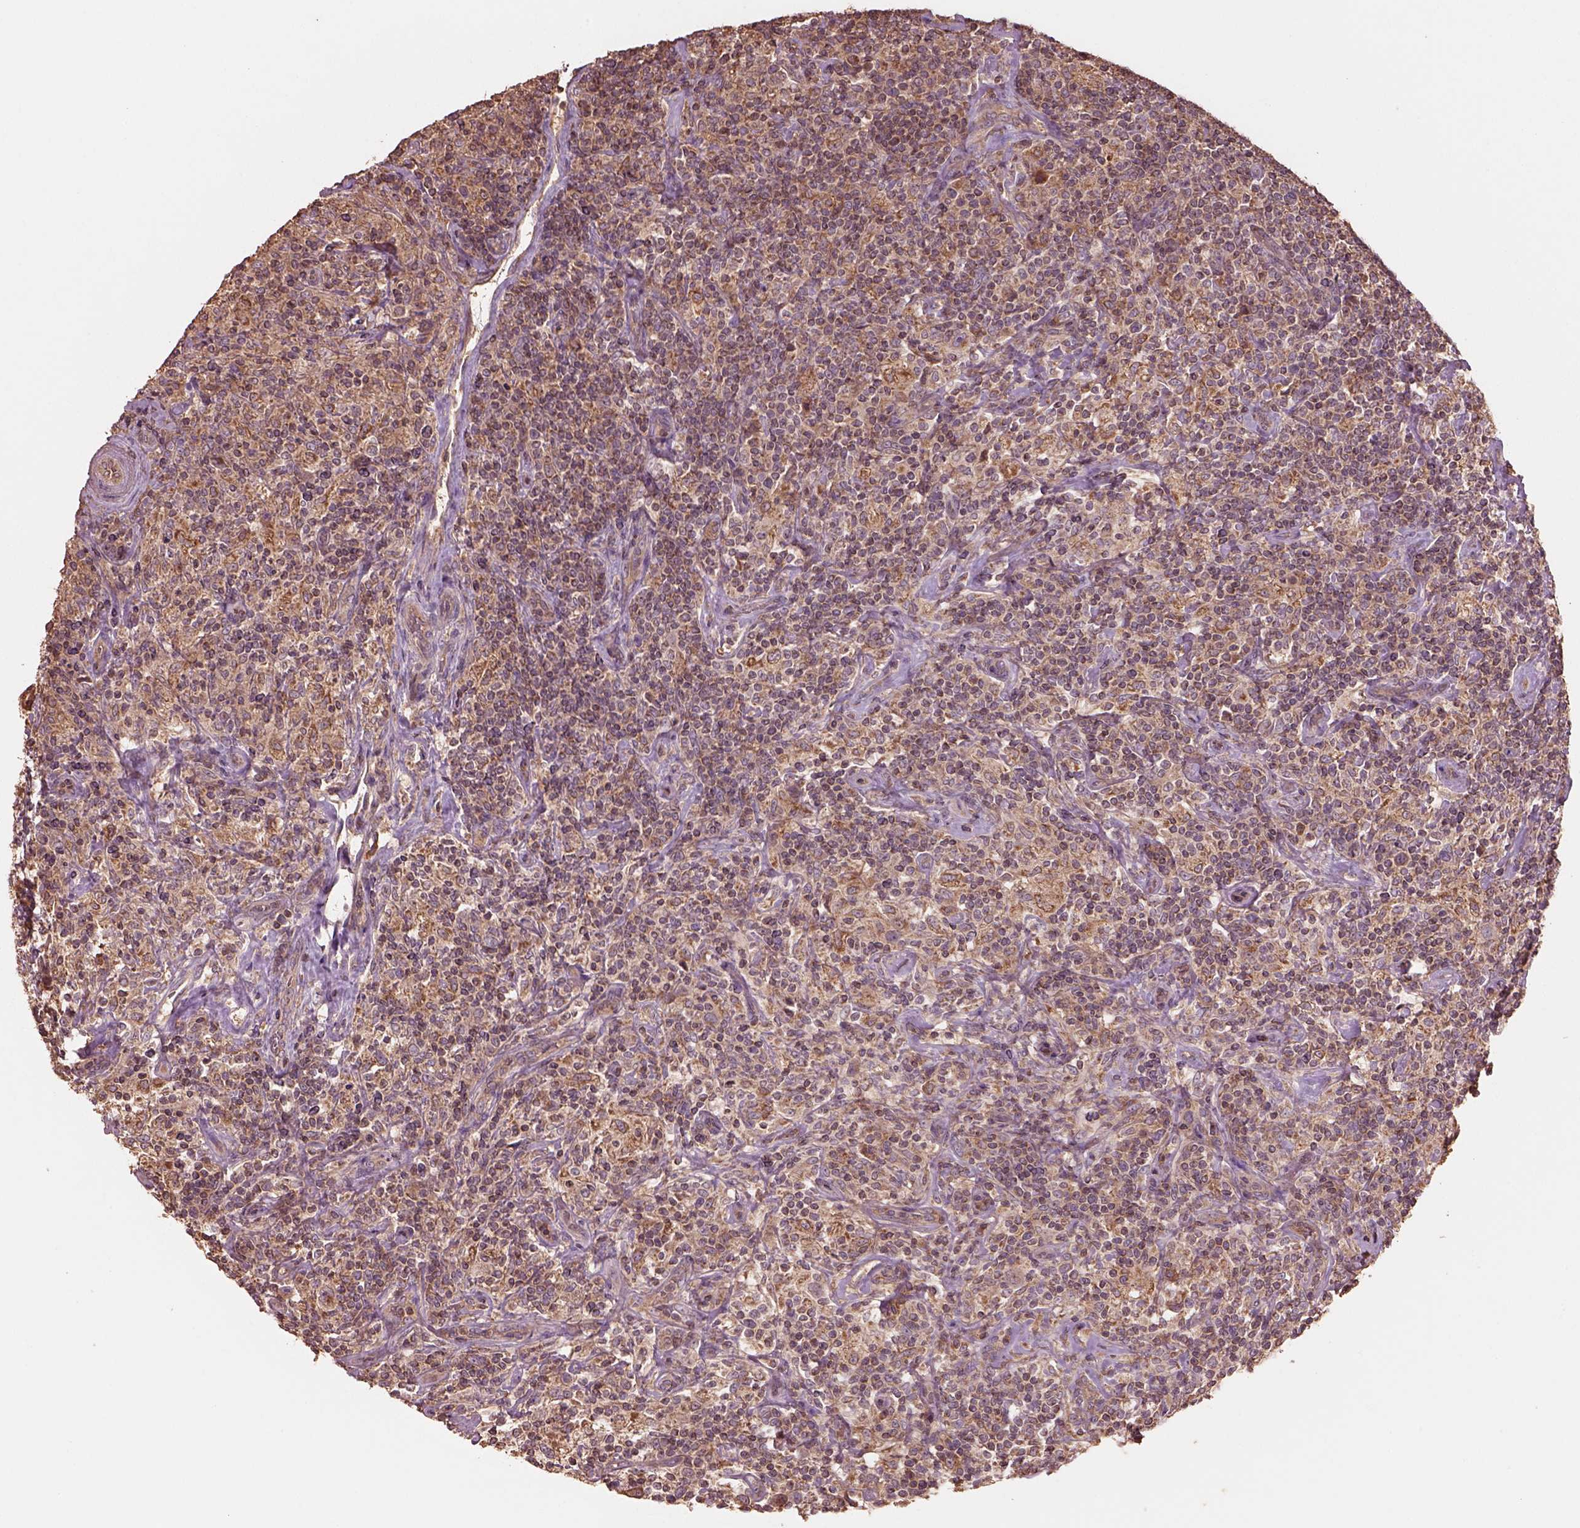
{"staining": {"intensity": "weak", "quantity": ">75%", "location": "cytoplasmic/membranous"}, "tissue": "lymphoma", "cell_type": "Tumor cells", "image_type": "cancer", "snomed": [{"axis": "morphology", "description": "Hodgkin's disease, NOS"}, {"axis": "topography", "description": "Lymph node"}], "caption": "Immunohistochemical staining of human lymphoma displays low levels of weak cytoplasmic/membranous positivity in about >75% of tumor cells. The protein of interest is shown in brown color, while the nuclei are stained blue.", "gene": "TRADD", "patient": {"sex": "male", "age": 70}}